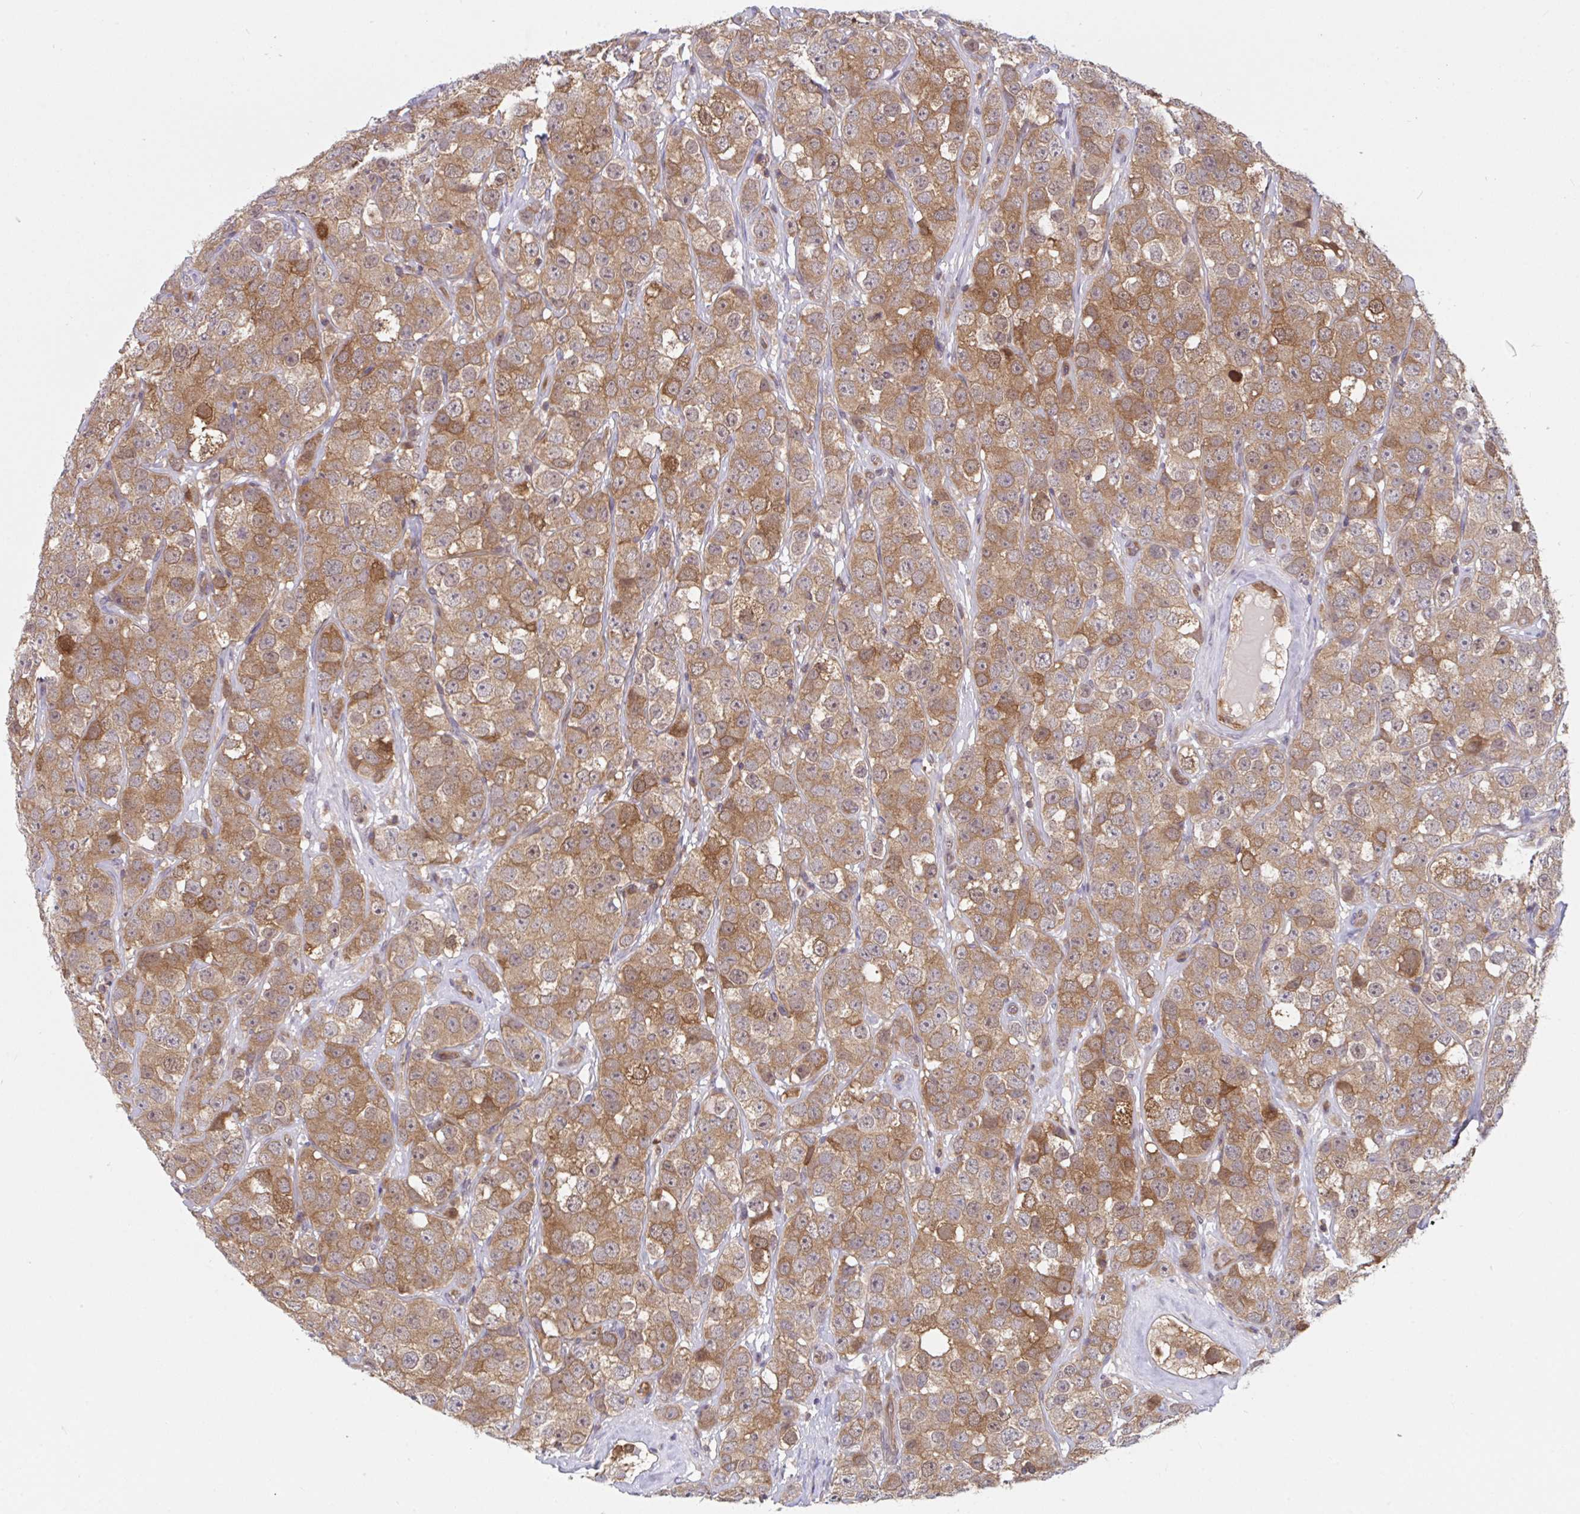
{"staining": {"intensity": "moderate", "quantity": ">75%", "location": "cytoplasmic/membranous,nuclear"}, "tissue": "testis cancer", "cell_type": "Tumor cells", "image_type": "cancer", "snomed": [{"axis": "morphology", "description": "Seminoma, NOS"}, {"axis": "topography", "description": "Testis"}], "caption": "IHC image of neoplastic tissue: seminoma (testis) stained using immunohistochemistry (IHC) shows medium levels of moderate protein expression localized specifically in the cytoplasmic/membranous and nuclear of tumor cells, appearing as a cytoplasmic/membranous and nuclear brown color.", "gene": "LMNTD2", "patient": {"sex": "male", "age": 28}}